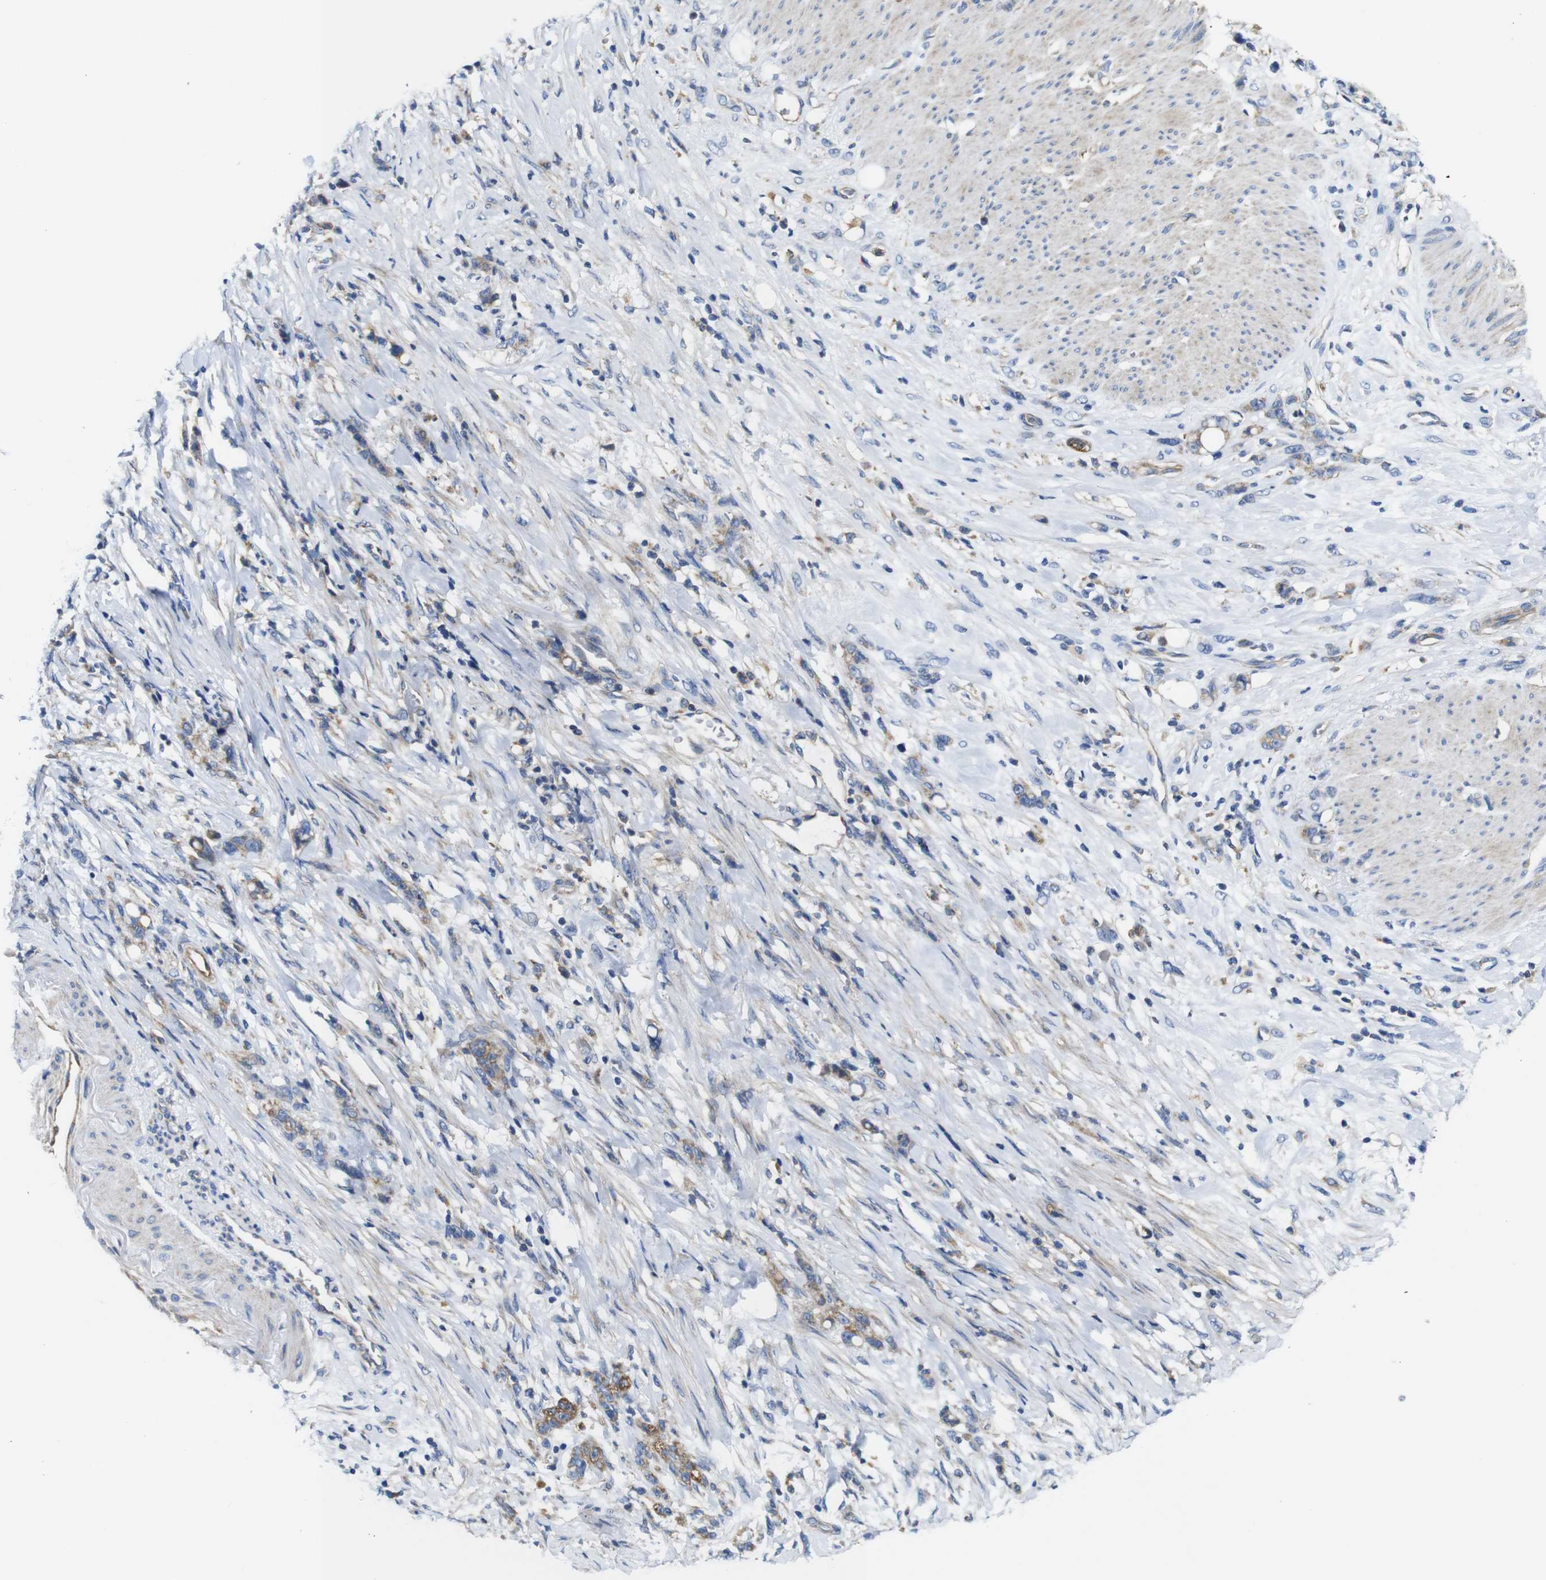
{"staining": {"intensity": "moderate", "quantity": ">75%", "location": "cytoplasmic/membranous"}, "tissue": "stomach cancer", "cell_type": "Tumor cells", "image_type": "cancer", "snomed": [{"axis": "morphology", "description": "Adenocarcinoma, NOS"}, {"axis": "topography", "description": "Stomach, lower"}], "caption": "IHC histopathology image of neoplastic tissue: stomach adenocarcinoma stained using IHC reveals medium levels of moderate protein expression localized specifically in the cytoplasmic/membranous of tumor cells, appearing as a cytoplasmic/membranous brown color.", "gene": "PDCD1LG2", "patient": {"sex": "male", "age": 88}}